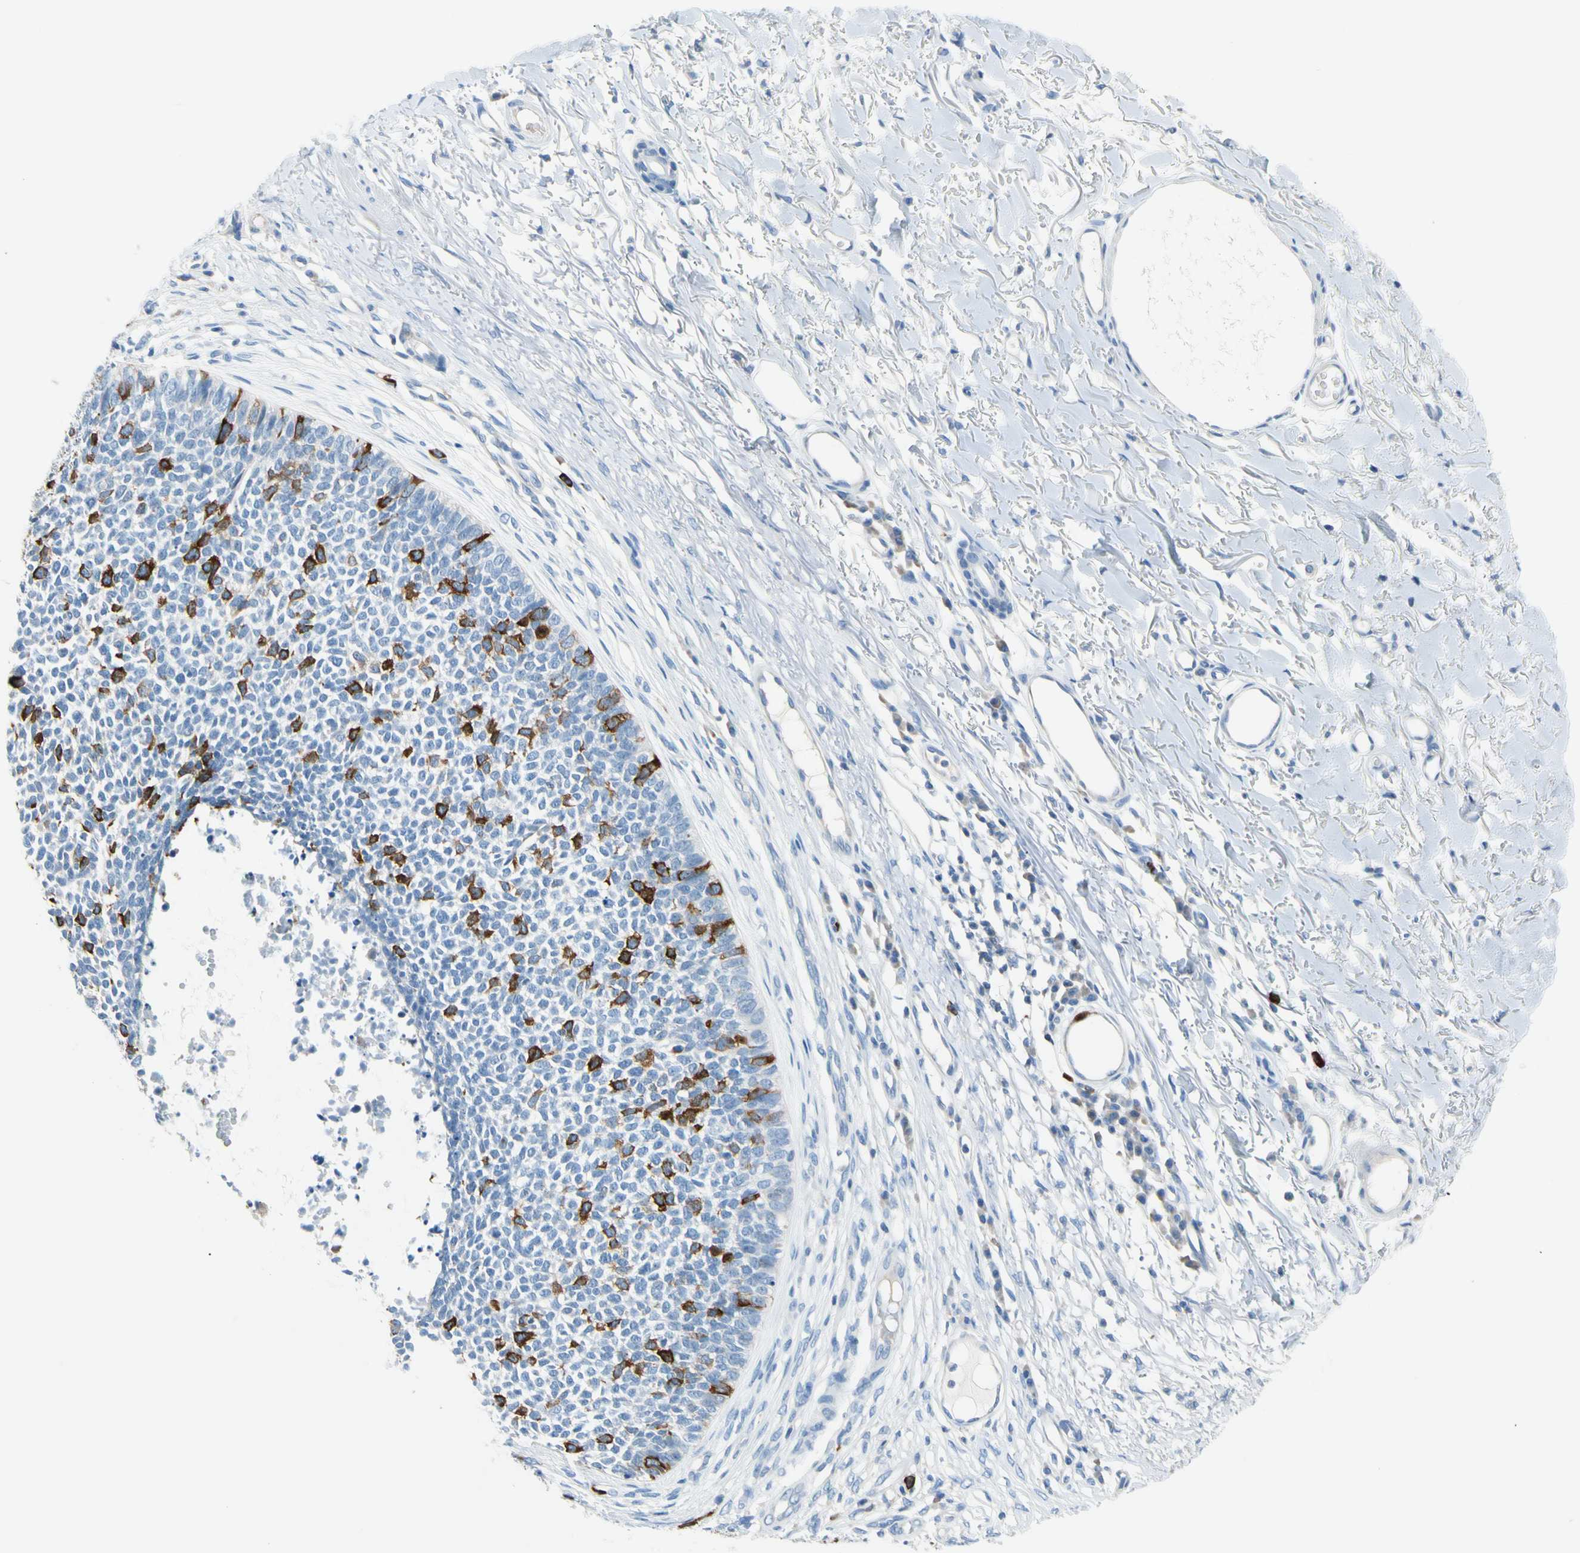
{"staining": {"intensity": "strong", "quantity": "<25%", "location": "cytoplasmic/membranous"}, "tissue": "skin cancer", "cell_type": "Tumor cells", "image_type": "cancer", "snomed": [{"axis": "morphology", "description": "Basal cell carcinoma"}, {"axis": "topography", "description": "Skin"}], "caption": "Immunohistochemistry (IHC) photomicrograph of human basal cell carcinoma (skin) stained for a protein (brown), which displays medium levels of strong cytoplasmic/membranous staining in about <25% of tumor cells.", "gene": "TACC3", "patient": {"sex": "female", "age": 84}}